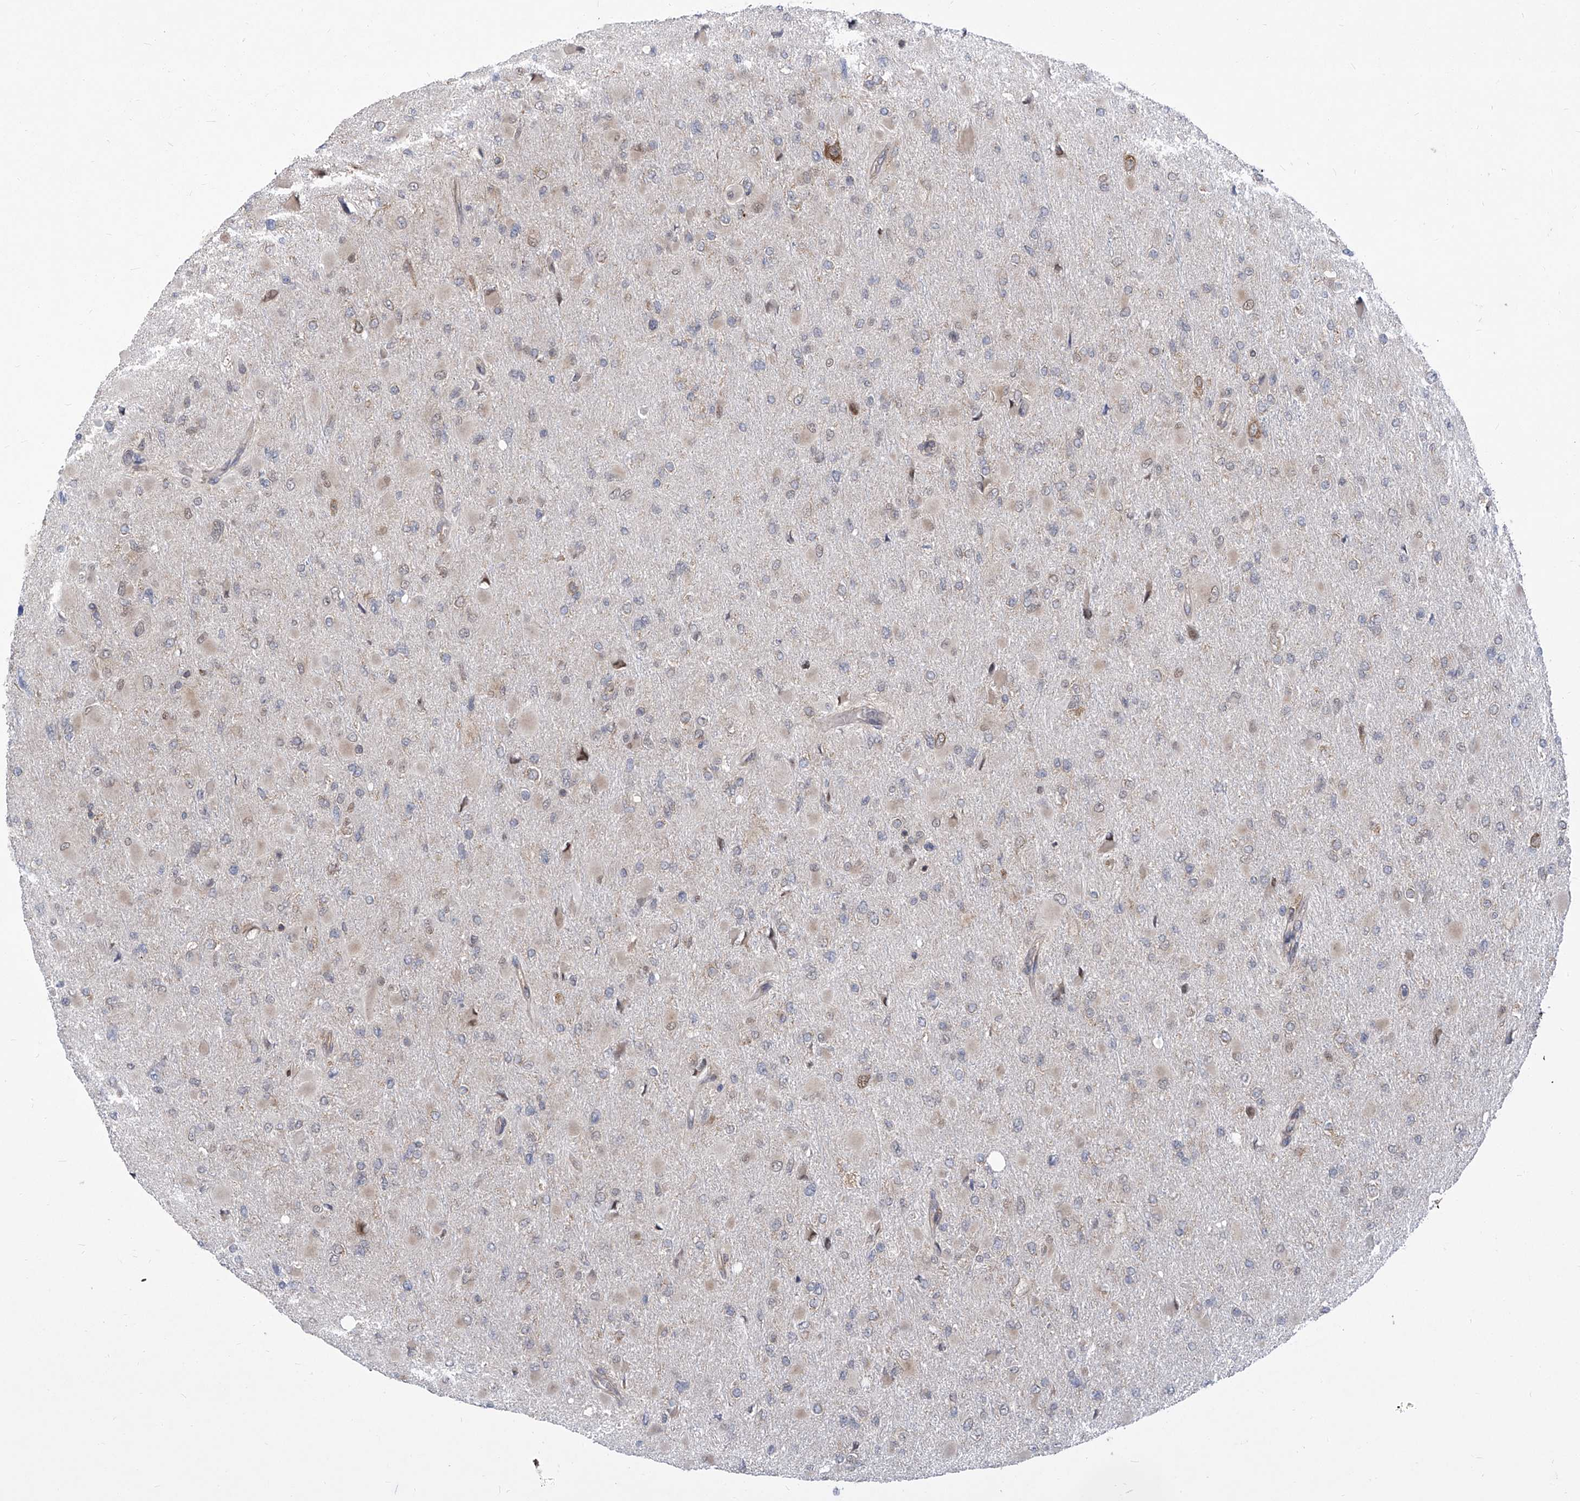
{"staining": {"intensity": "weak", "quantity": "<25%", "location": "cytoplasmic/membranous"}, "tissue": "glioma", "cell_type": "Tumor cells", "image_type": "cancer", "snomed": [{"axis": "morphology", "description": "Glioma, malignant, High grade"}, {"axis": "topography", "description": "Cerebral cortex"}], "caption": "Tumor cells are negative for protein expression in human high-grade glioma (malignant).", "gene": "EIF3M", "patient": {"sex": "female", "age": 36}}